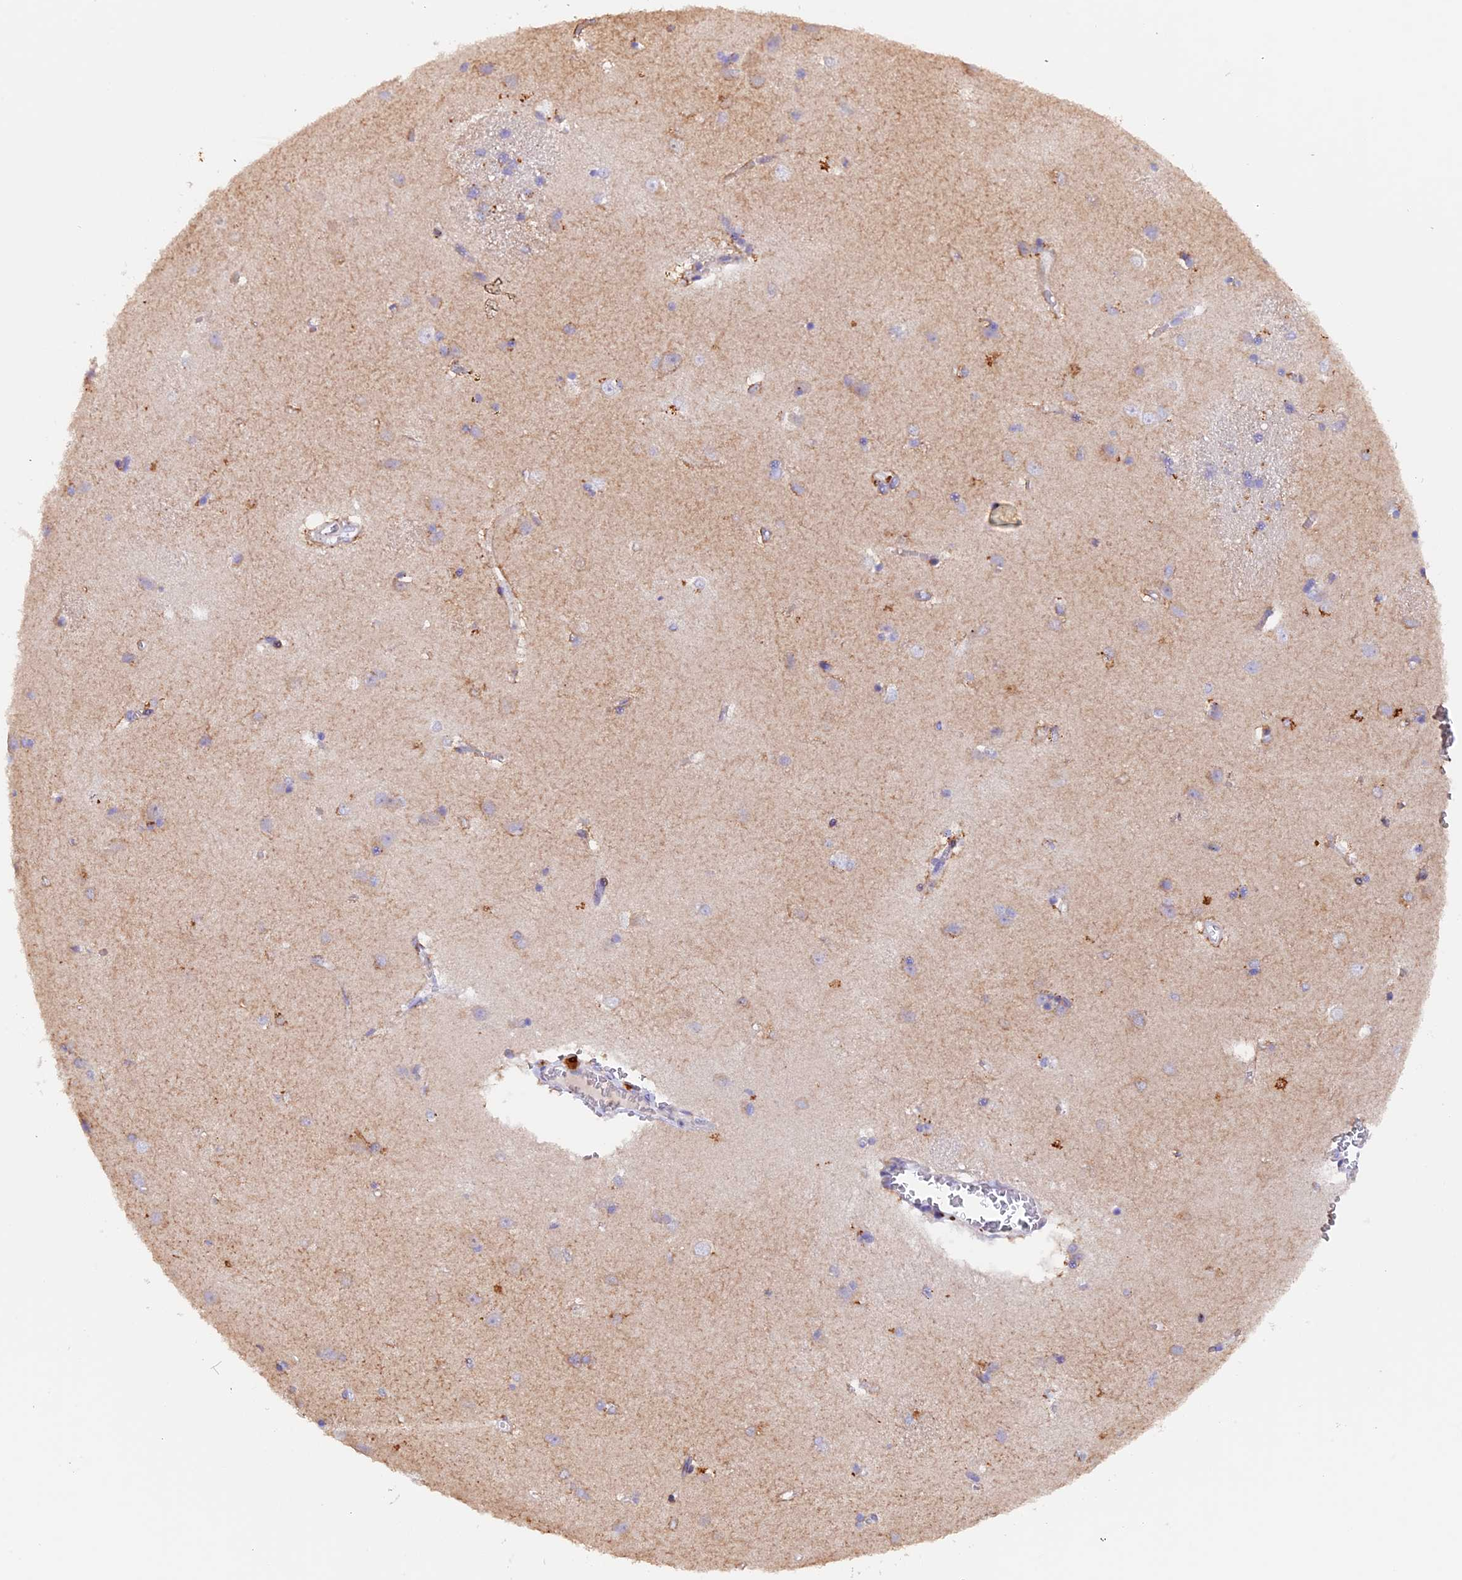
{"staining": {"intensity": "moderate", "quantity": "<25%", "location": "cytoplasmic/membranous"}, "tissue": "caudate", "cell_type": "Glial cells", "image_type": "normal", "snomed": [{"axis": "morphology", "description": "Normal tissue, NOS"}, {"axis": "topography", "description": "Lateral ventricle wall"}], "caption": "The image exhibits immunohistochemical staining of benign caudate. There is moderate cytoplasmic/membranous positivity is identified in about <25% of glial cells.", "gene": "NCK2", "patient": {"sex": "male", "age": 37}}